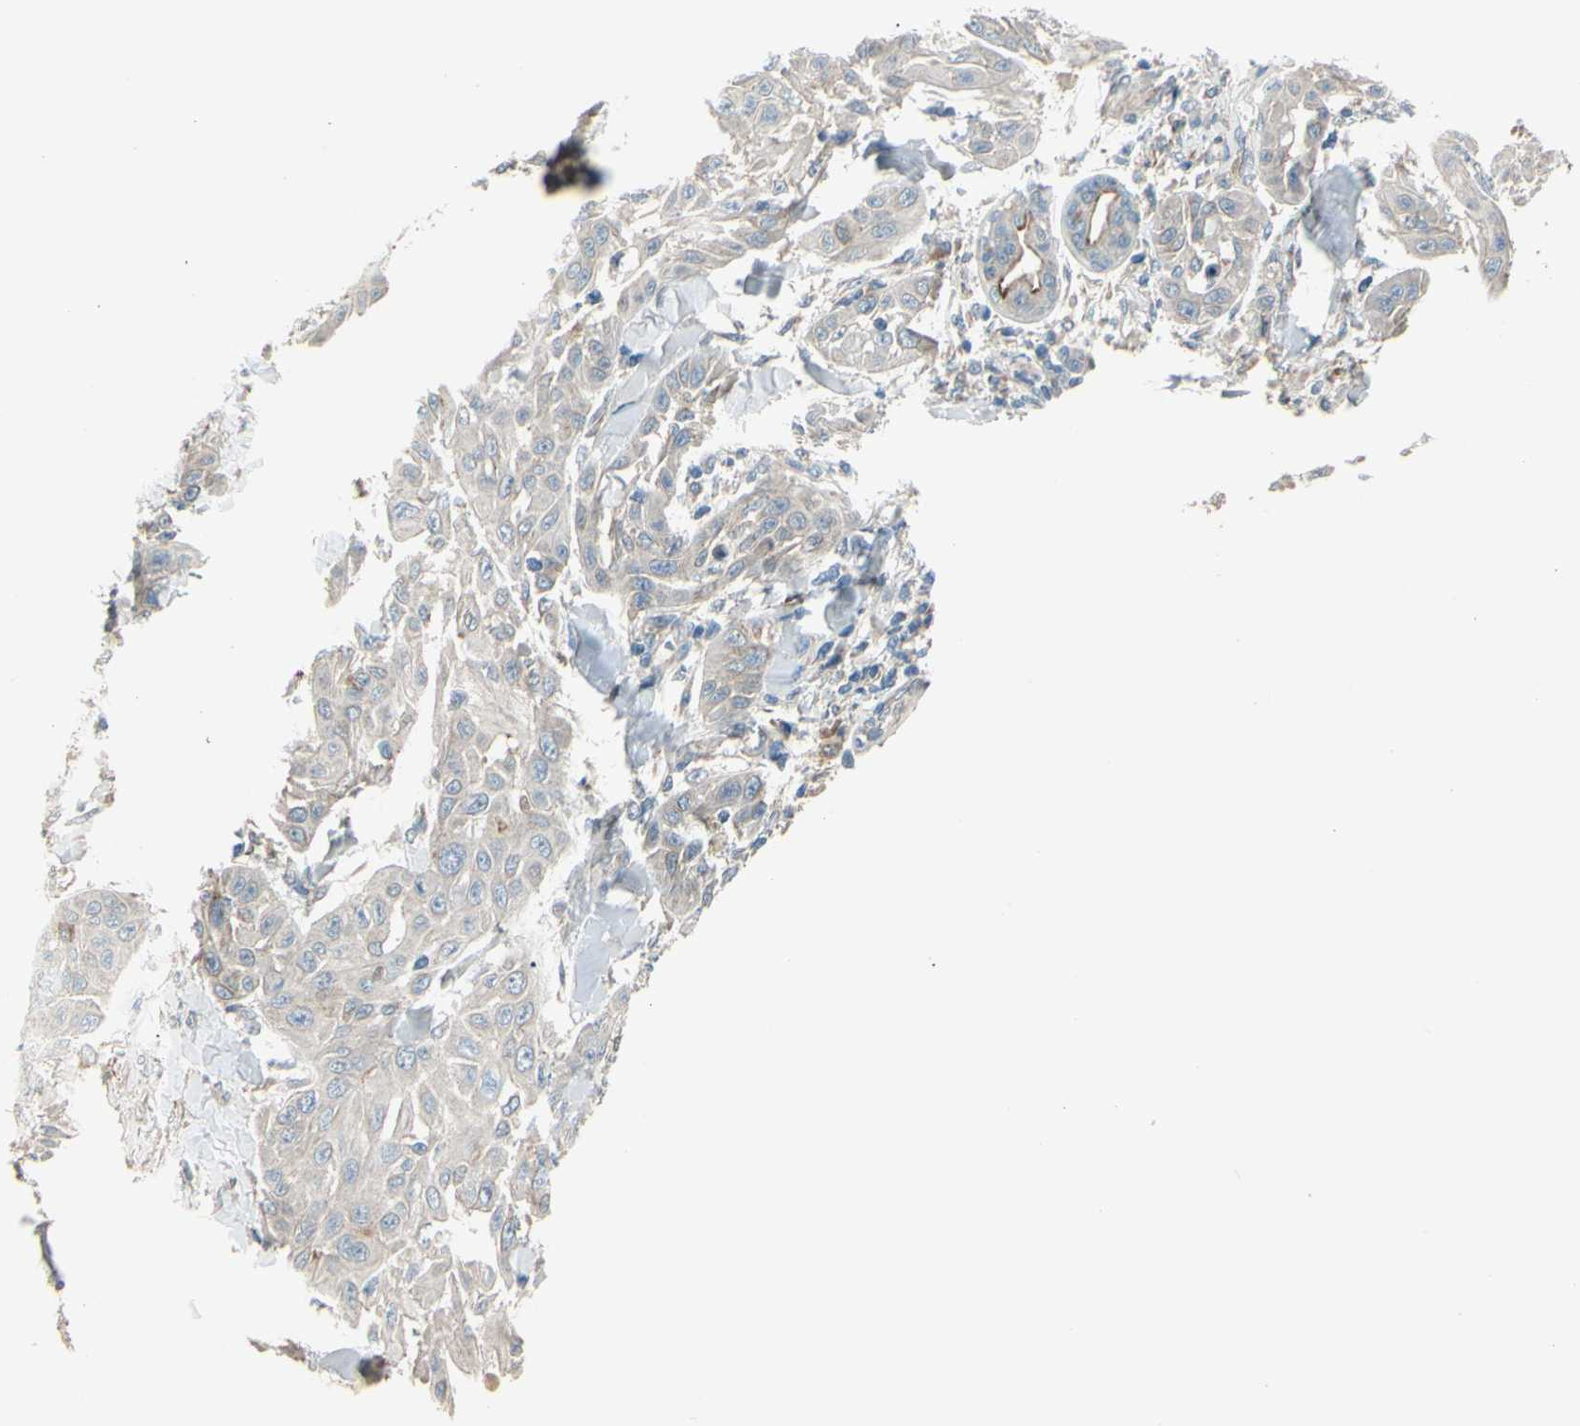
{"staining": {"intensity": "weak", "quantity": "25%-75%", "location": "cytoplasmic/membranous"}, "tissue": "skin cancer", "cell_type": "Tumor cells", "image_type": "cancer", "snomed": [{"axis": "morphology", "description": "Squamous cell carcinoma, NOS"}, {"axis": "topography", "description": "Skin"}], "caption": "Brown immunohistochemical staining in human skin cancer (squamous cell carcinoma) exhibits weak cytoplasmic/membranous positivity in about 25%-75% of tumor cells.", "gene": "LMTK2", "patient": {"sex": "male", "age": 24}}